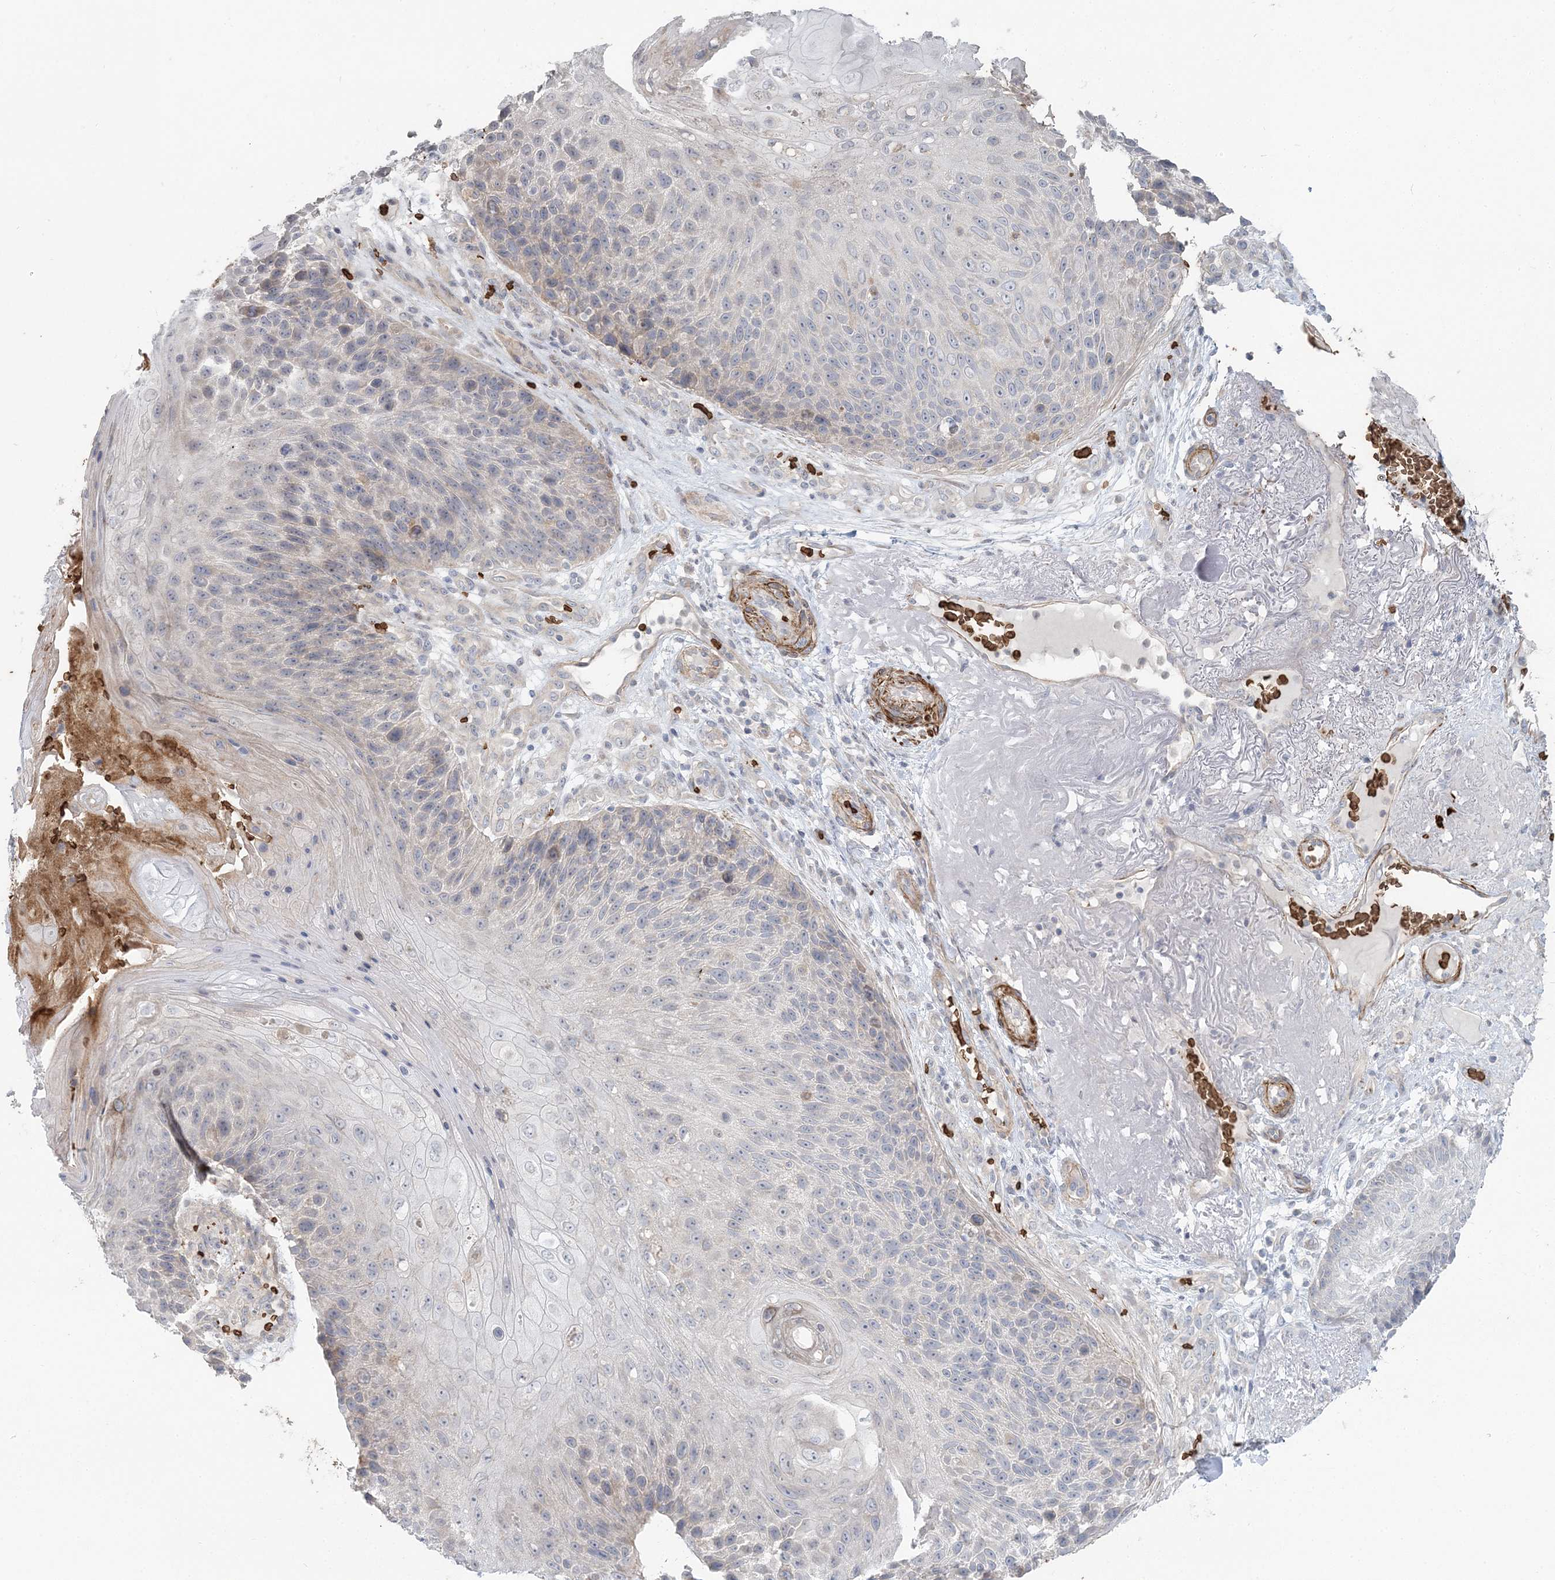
{"staining": {"intensity": "negative", "quantity": "none", "location": "none"}, "tissue": "skin cancer", "cell_type": "Tumor cells", "image_type": "cancer", "snomed": [{"axis": "morphology", "description": "Squamous cell carcinoma, NOS"}, {"axis": "topography", "description": "Skin"}], "caption": "Immunohistochemistry (IHC) image of squamous cell carcinoma (skin) stained for a protein (brown), which shows no staining in tumor cells. (DAB immunohistochemistry (IHC) with hematoxylin counter stain).", "gene": "SERINC1", "patient": {"sex": "female", "age": 88}}